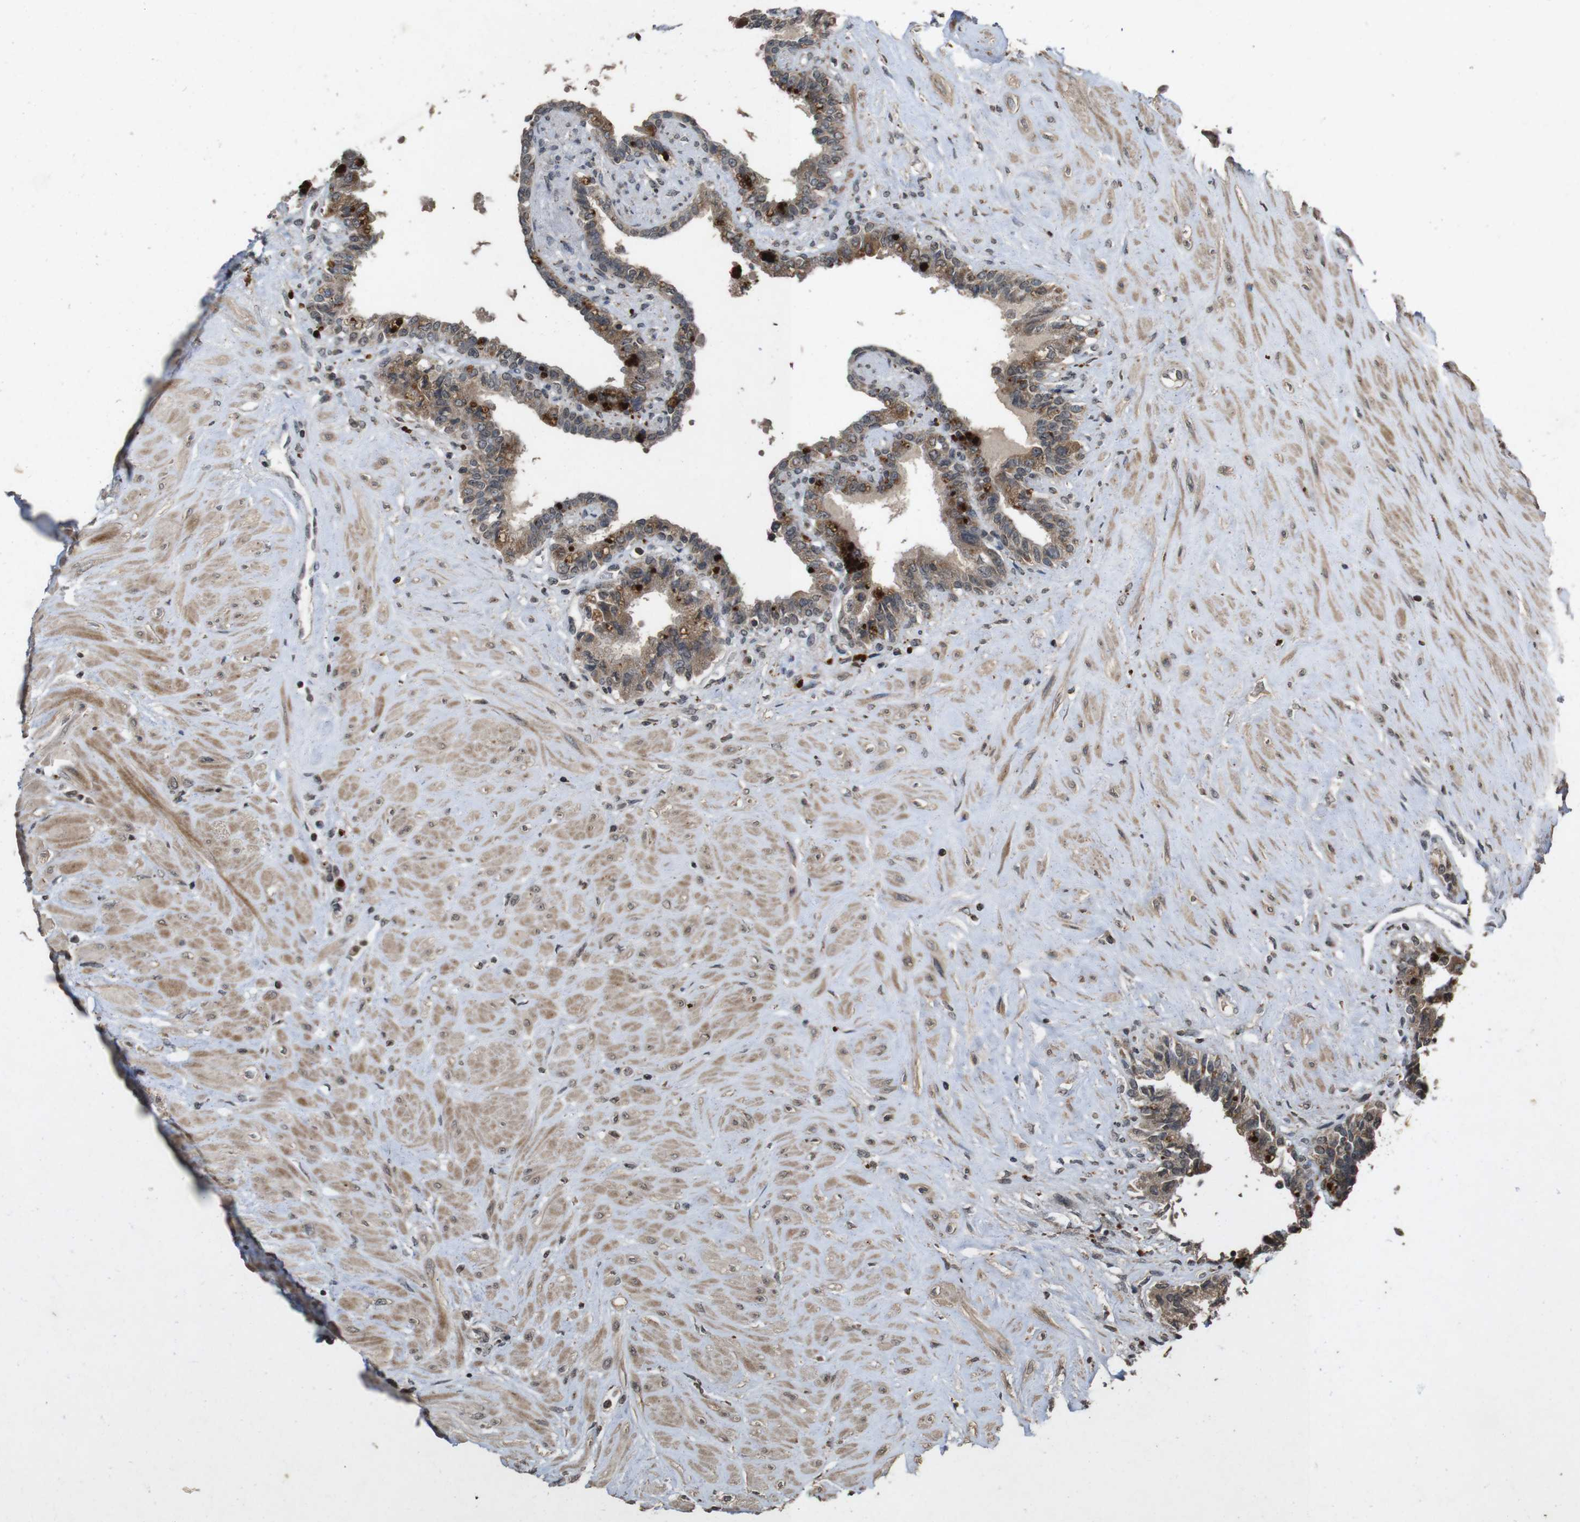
{"staining": {"intensity": "moderate", "quantity": "25%-75%", "location": "cytoplasmic/membranous"}, "tissue": "seminal vesicle", "cell_type": "Glandular cells", "image_type": "normal", "snomed": [{"axis": "morphology", "description": "Normal tissue, NOS"}, {"axis": "topography", "description": "Seminal veicle"}], "caption": "The photomicrograph exhibits a brown stain indicating the presence of a protein in the cytoplasmic/membranous of glandular cells in seminal vesicle.", "gene": "SORL1", "patient": {"sex": "male", "age": 63}}